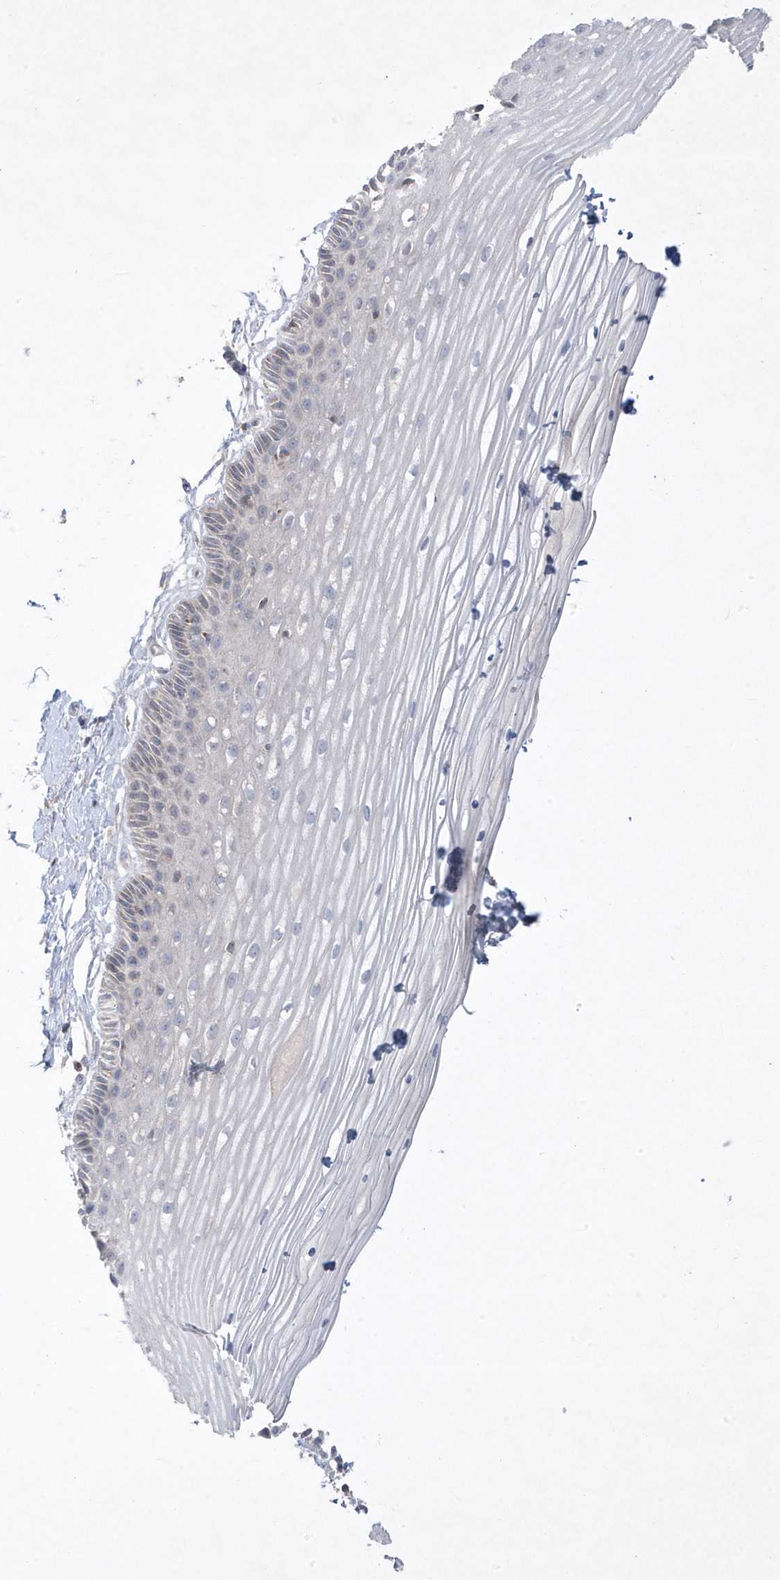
{"staining": {"intensity": "negative", "quantity": "none", "location": "none"}, "tissue": "vagina", "cell_type": "Squamous epithelial cells", "image_type": "normal", "snomed": [{"axis": "morphology", "description": "Normal tissue, NOS"}, {"axis": "topography", "description": "Vagina"}, {"axis": "topography", "description": "Cervix"}], "caption": "IHC photomicrograph of benign vagina stained for a protein (brown), which exhibits no positivity in squamous epithelial cells. (DAB (3,3'-diaminobenzidine) immunohistochemistry (IHC) visualized using brightfield microscopy, high magnification).", "gene": "ADAMTSL3", "patient": {"sex": "female", "age": 40}}